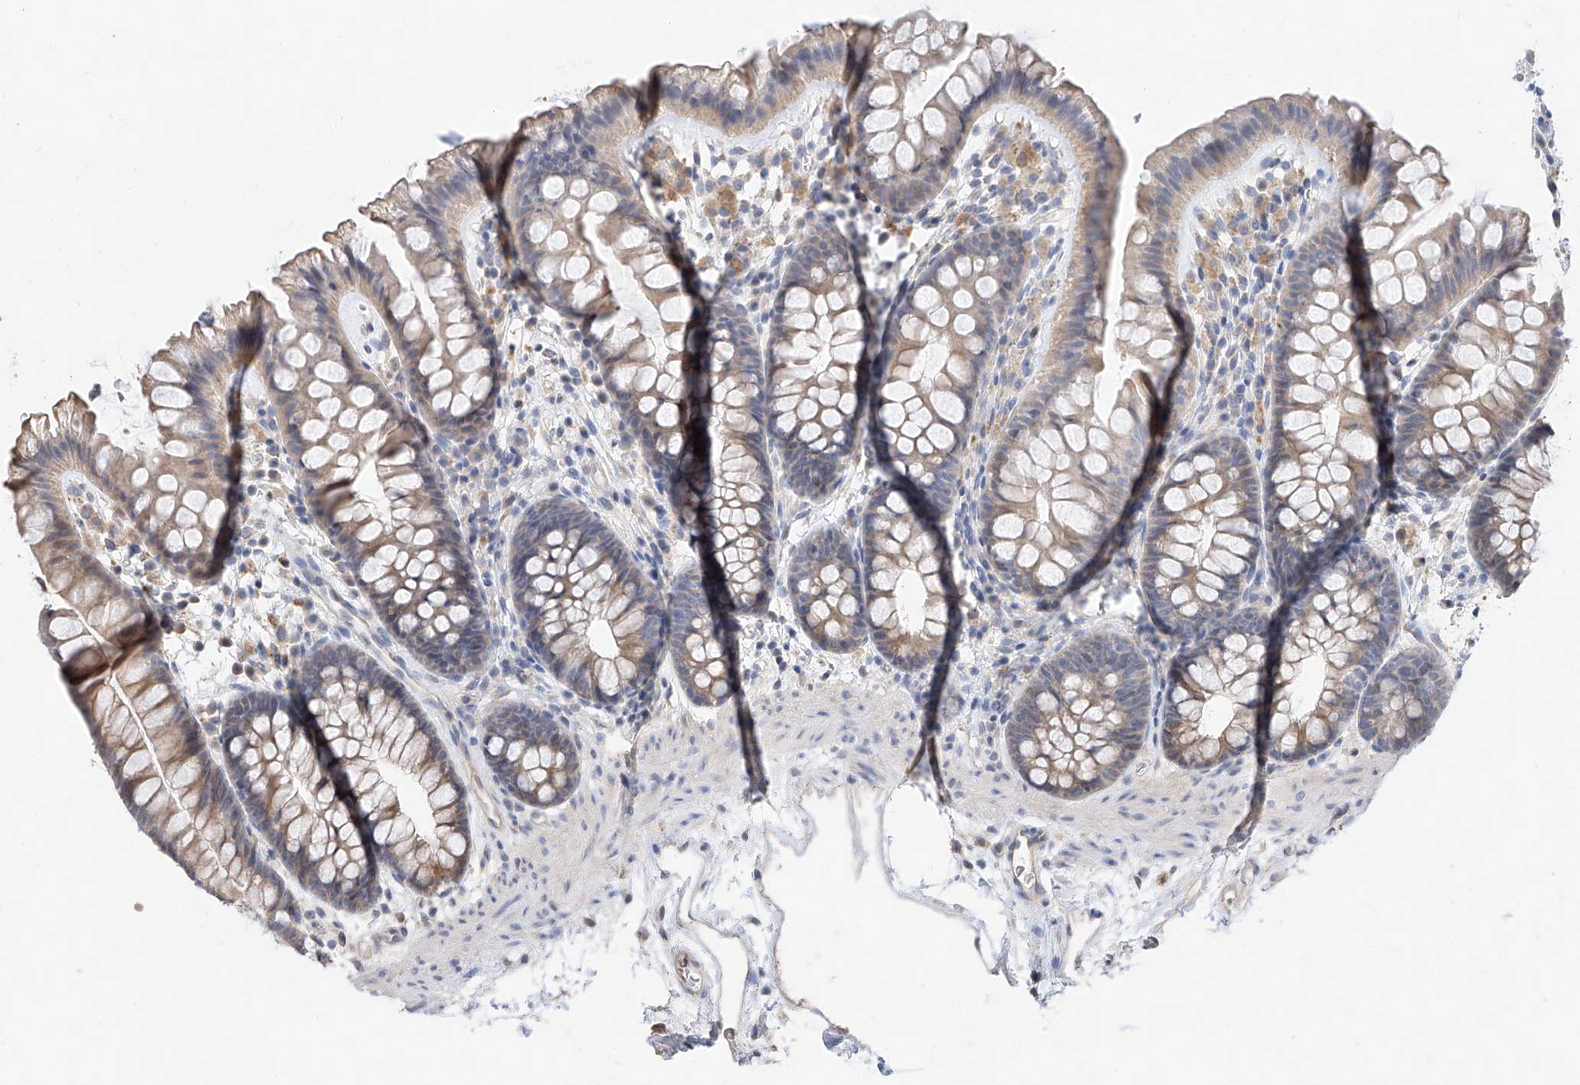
{"staining": {"intensity": "negative", "quantity": "none", "location": "none"}, "tissue": "colon", "cell_type": "Endothelial cells", "image_type": "normal", "snomed": [{"axis": "morphology", "description": "Normal tissue, NOS"}, {"axis": "topography", "description": "Colon"}], "caption": "High power microscopy photomicrograph of an immunohistochemistry histopathology image of normal colon, revealing no significant staining in endothelial cells.", "gene": "FUCA2", "patient": {"sex": "female", "age": 62}}